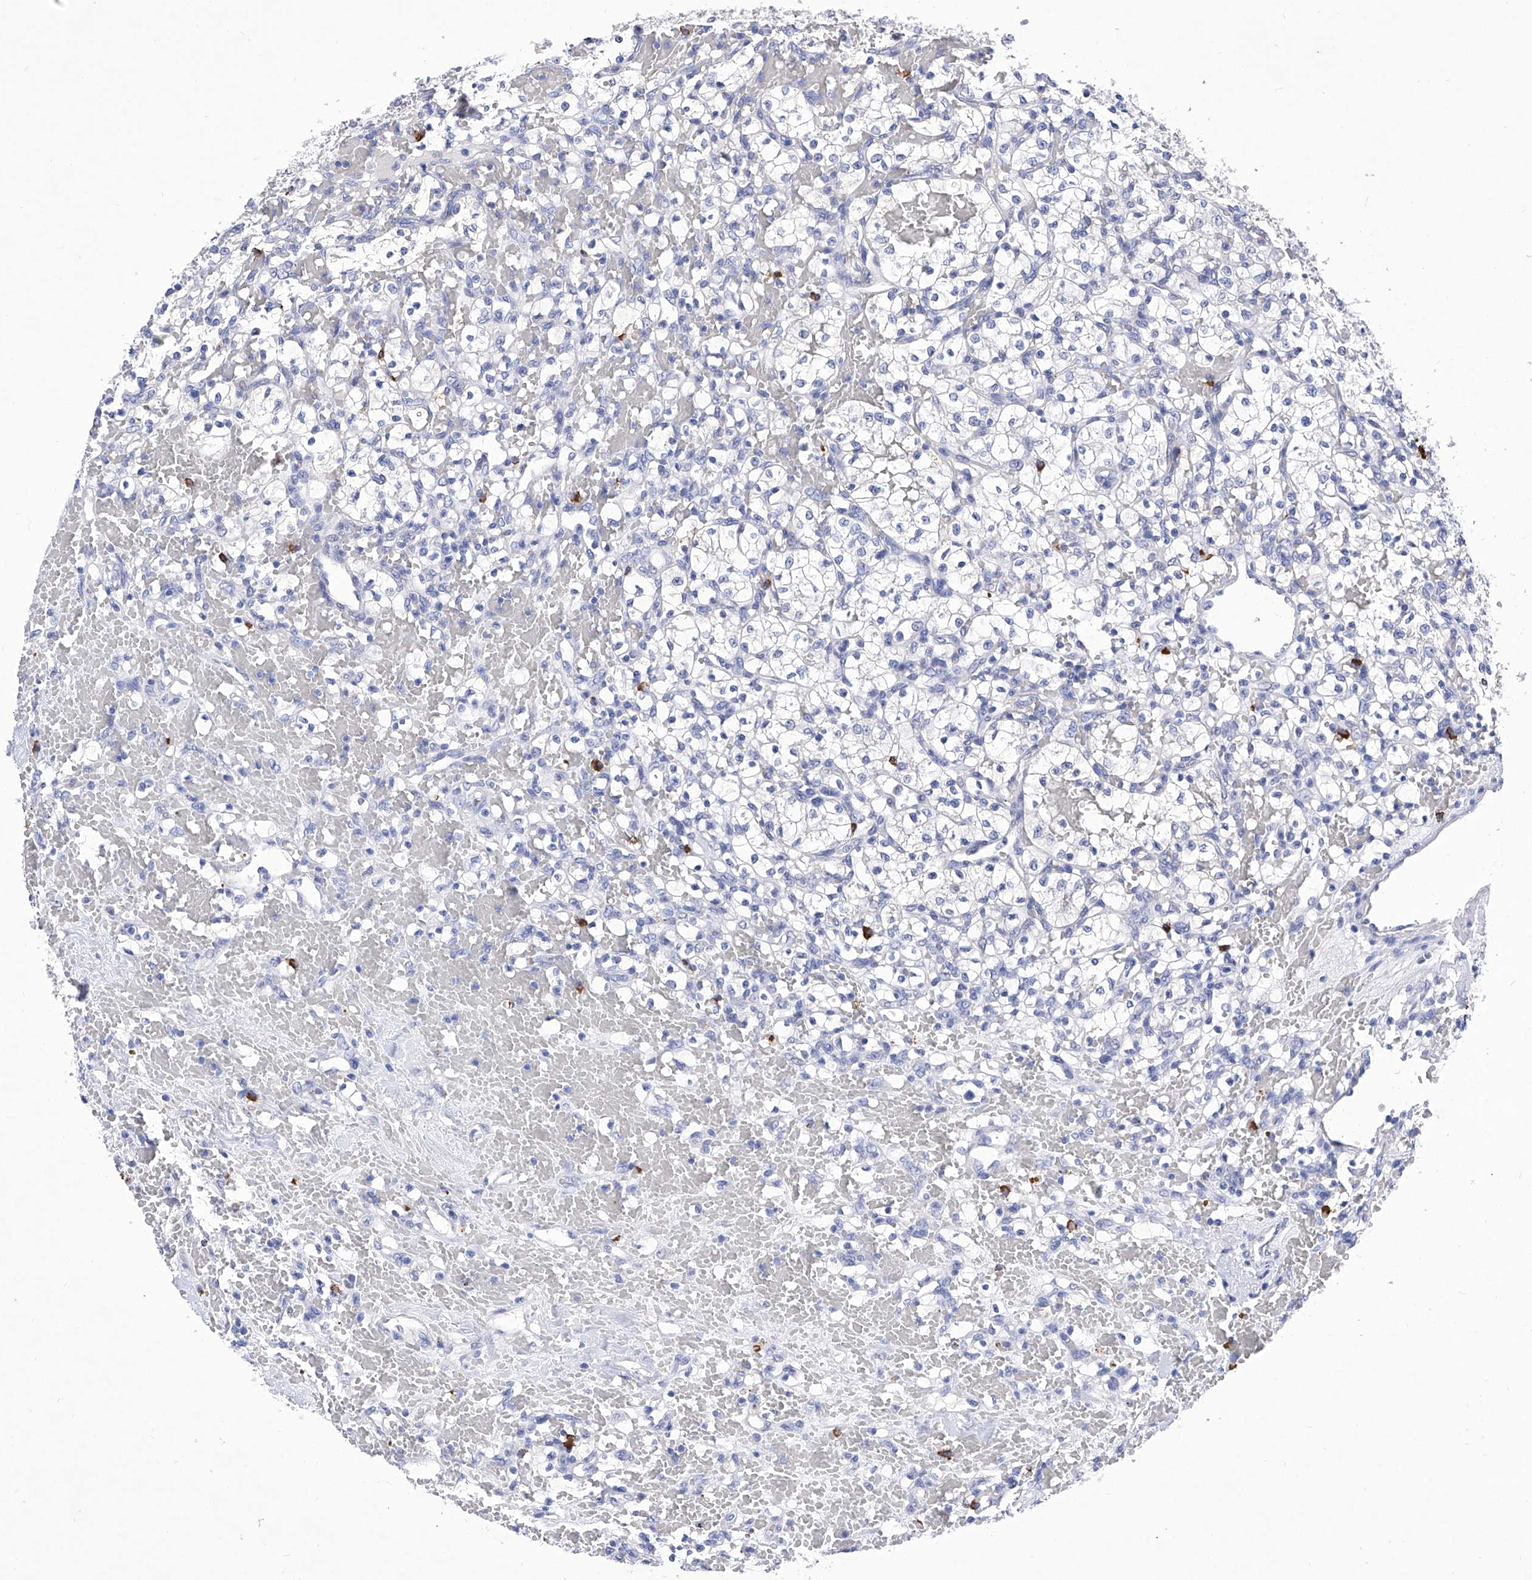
{"staining": {"intensity": "negative", "quantity": "none", "location": "none"}, "tissue": "renal cancer", "cell_type": "Tumor cells", "image_type": "cancer", "snomed": [{"axis": "morphology", "description": "Adenocarcinoma, NOS"}, {"axis": "topography", "description": "Kidney"}], "caption": "Renal adenocarcinoma was stained to show a protein in brown. There is no significant staining in tumor cells. (DAB immunohistochemistry visualized using brightfield microscopy, high magnification).", "gene": "IFNL2", "patient": {"sex": "female", "age": 60}}